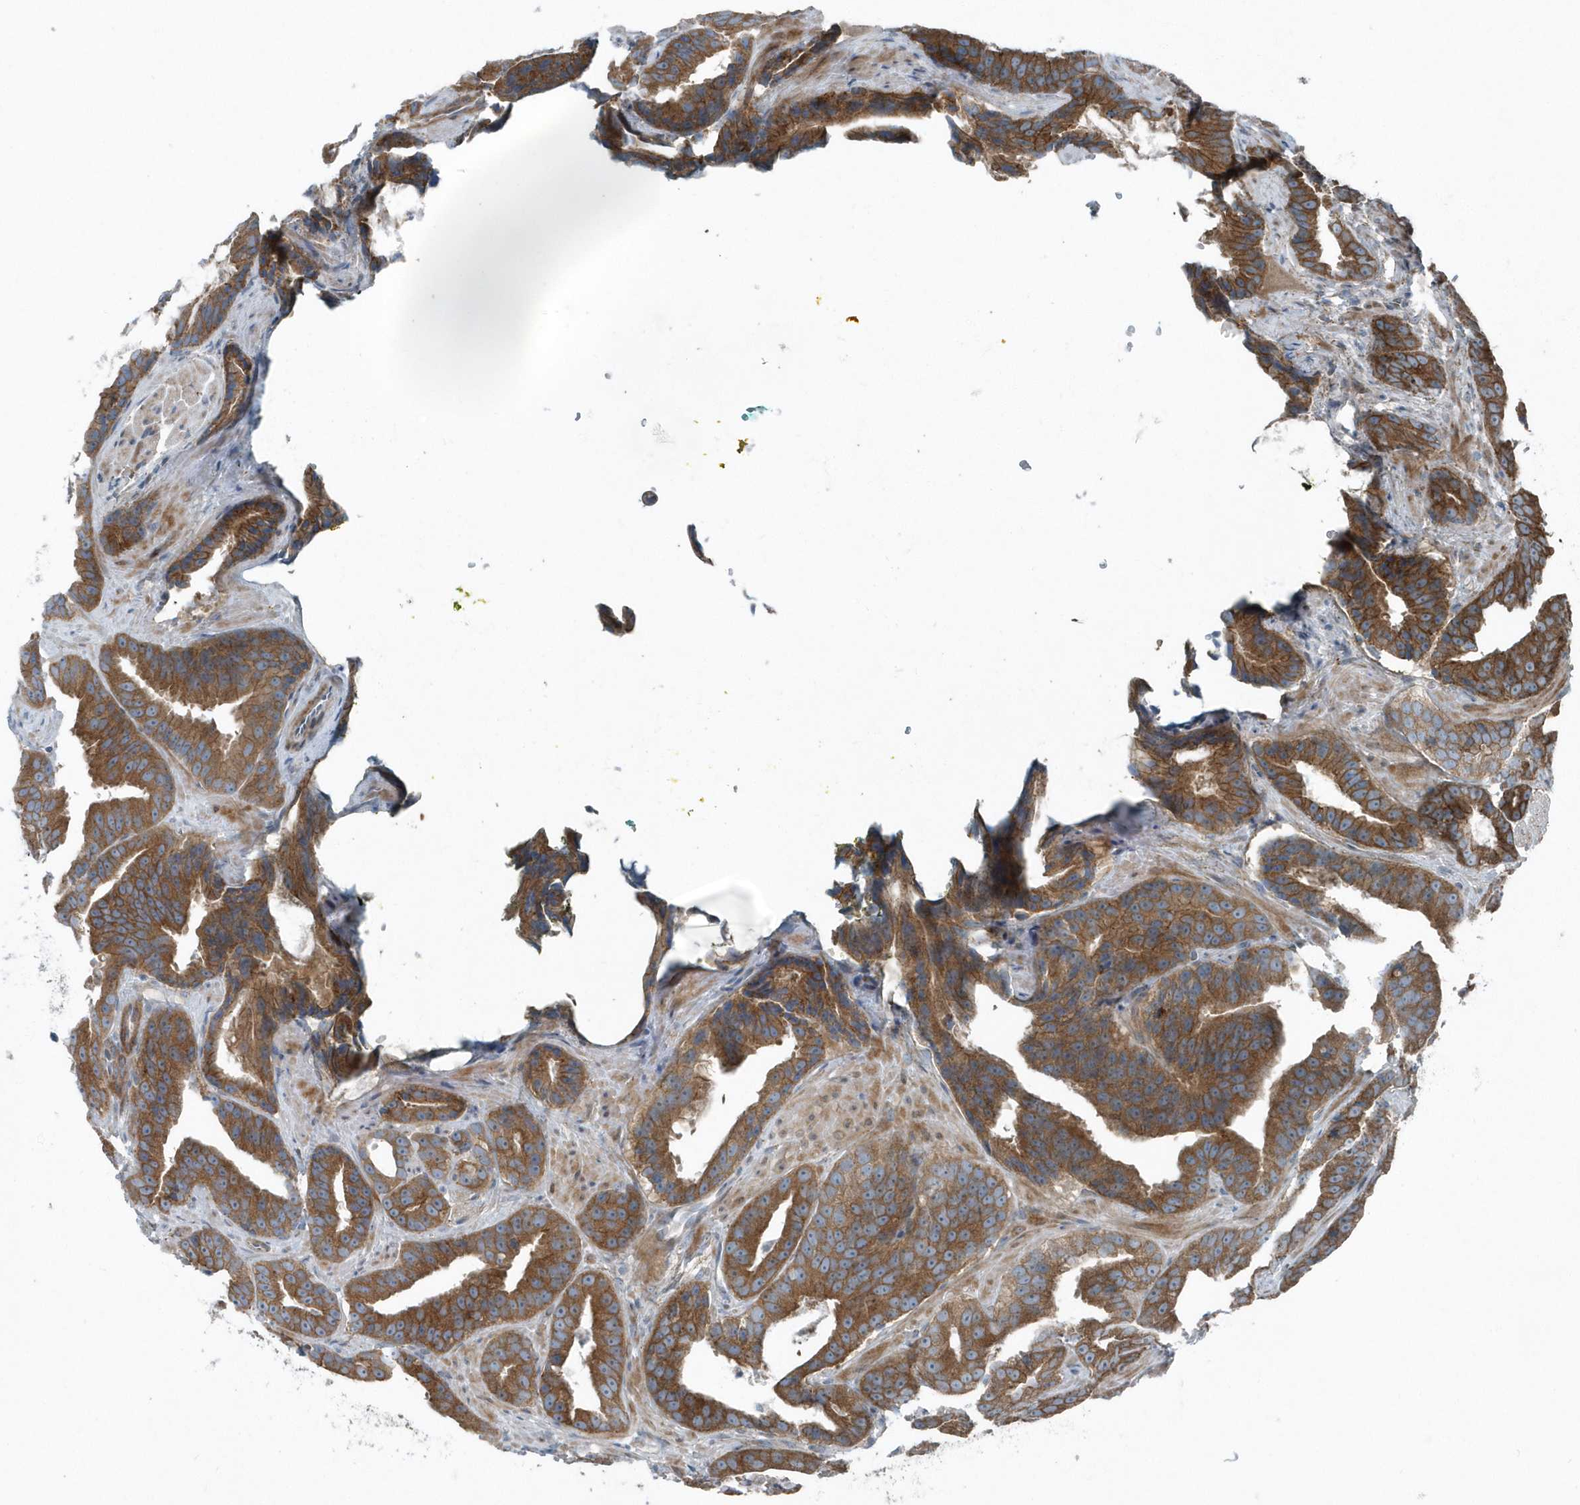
{"staining": {"intensity": "moderate", "quantity": ">75%", "location": "cytoplasmic/membranous"}, "tissue": "prostate cancer", "cell_type": "Tumor cells", "image_type": "cancer", "snomed": [{"axis": "morphology", "description": "Adenocarcinoma, Low grade"}, {"axis": "topography", "description": "Prostate"}], "caption": "An immunohistochemistry (IHC) image of tumor tissue is shown. Protein staining in brown labels moderate cytoplasmic/membranous positivity in prostate cancer within tumor cells.", "gene": "GCC2", "patient": {"sex": "male", "age": 59}}